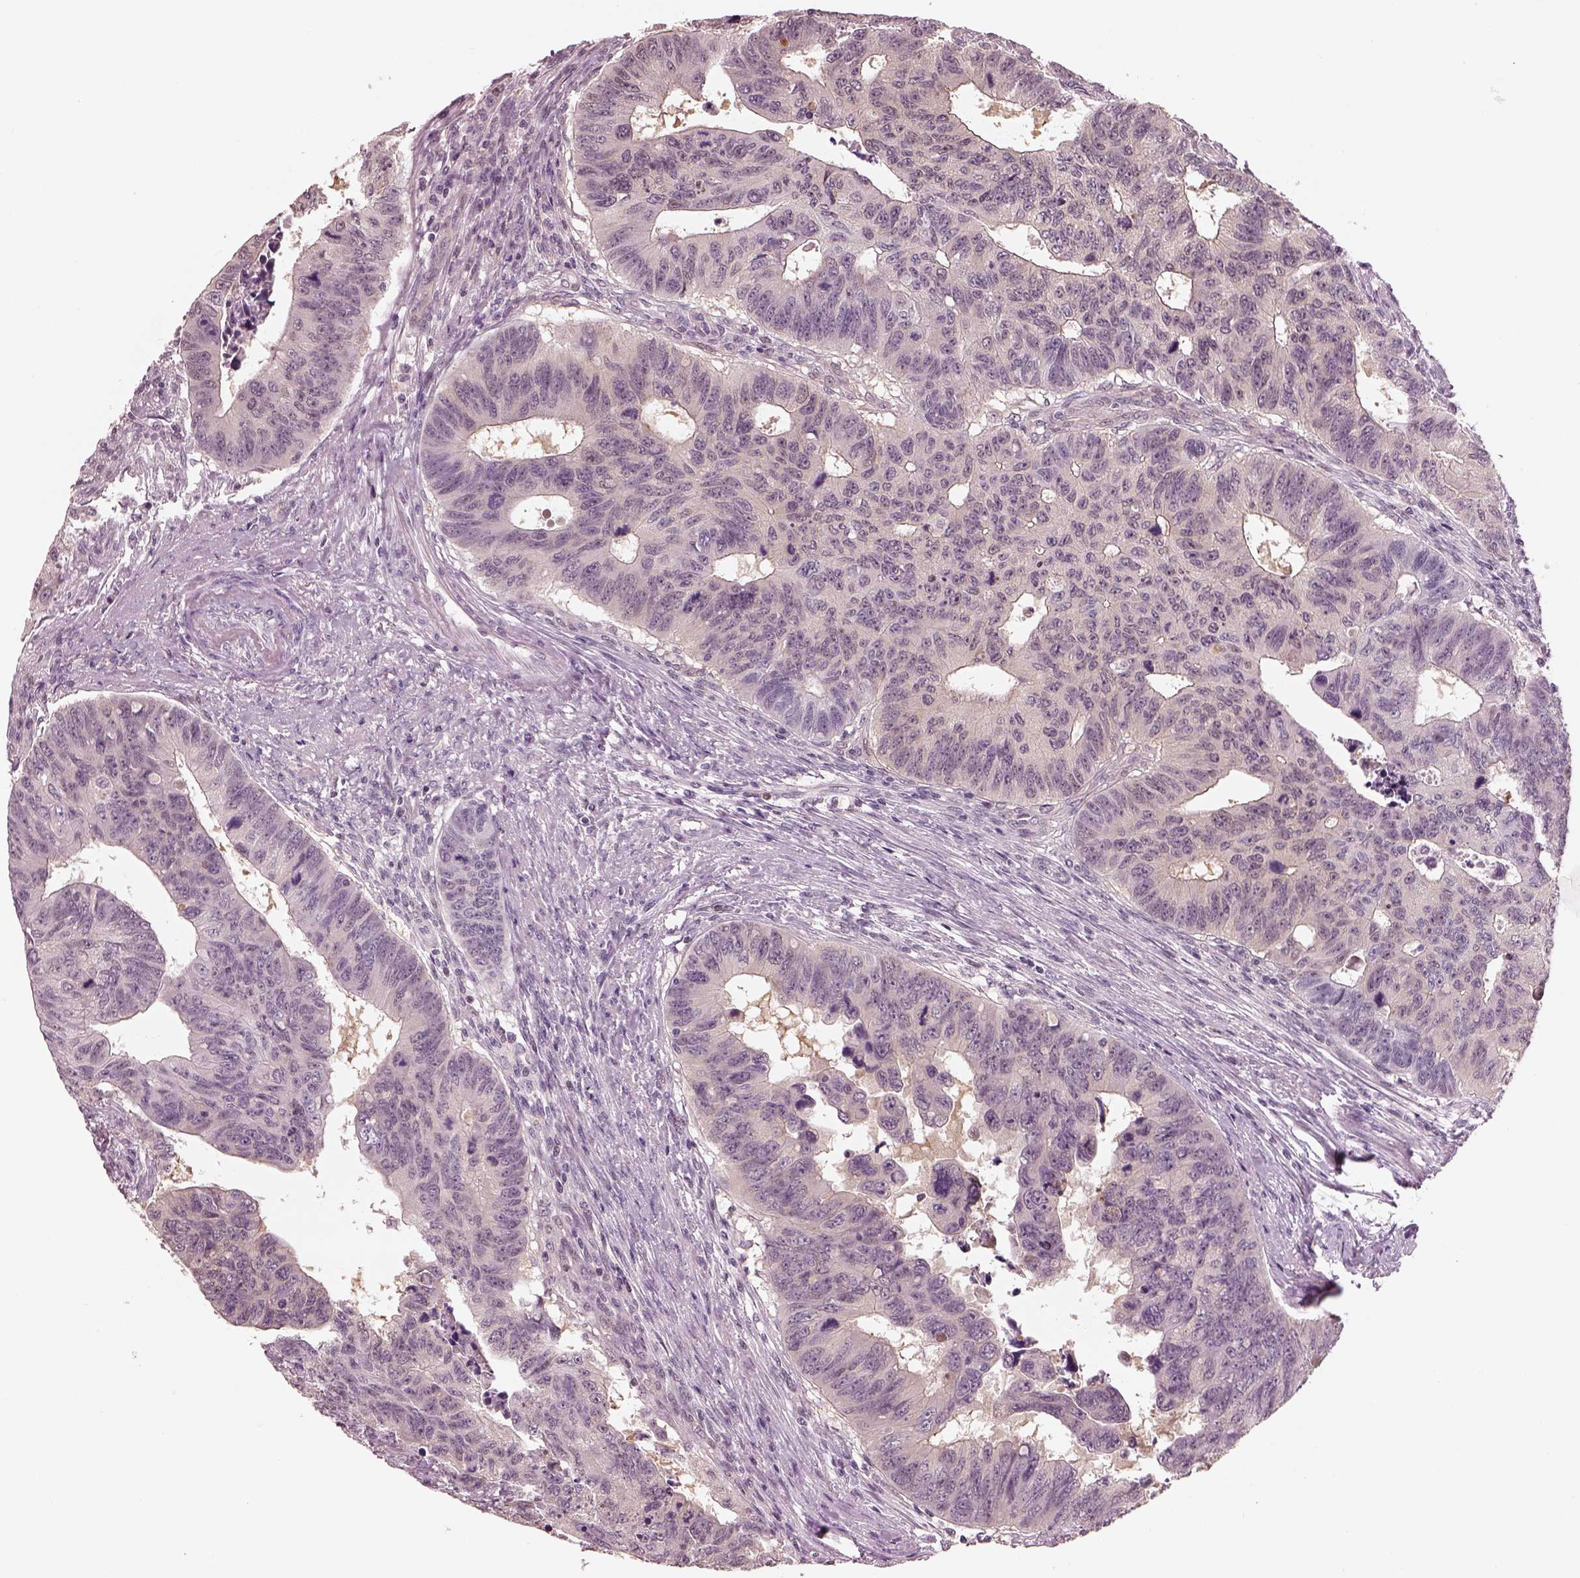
{"staining": {"intensity": "negative", "quantity": "none", "location": "none"}, "tissue": "colorectal cancer", "cell_type": "Tumor cells", "image_type": "cancer", "snomed": [{"axis": "morphology", "description": "Adenocarcinoma, NOS"}, {"axis": "topography", "description": "Rectum"}], "caption": "Tumor cells show no significant expression in colorectal cancer.", "gene": "EGR4", "patient": {"sex": "female", "age": 85}}